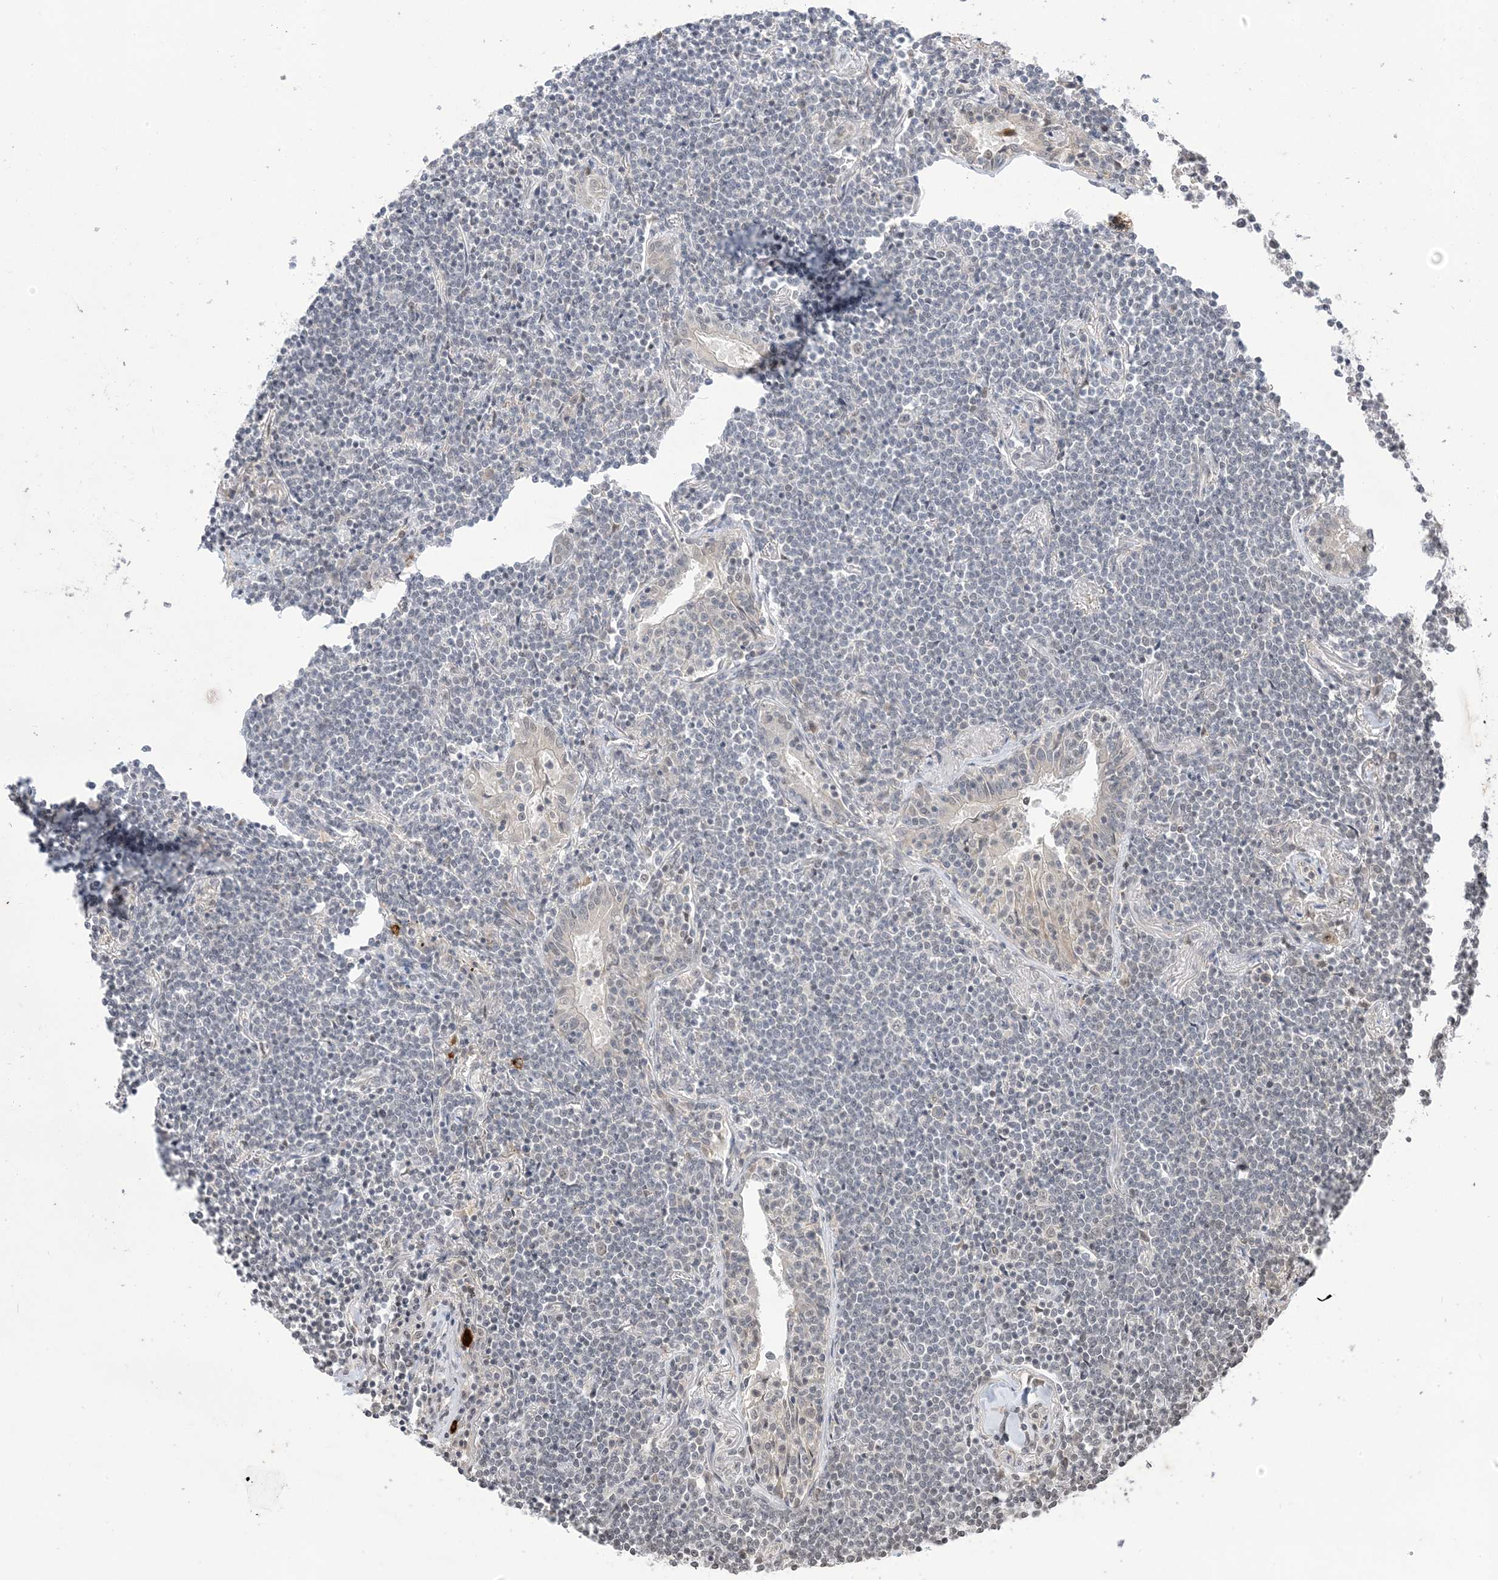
{"staining": {"intensity": "negative", "quantity": "none", "location": "none"}, "tissue": "lymphoma", "cell_type": "Tumor cells", "image_type": "cancer", "snomed": [{"axis": "morphology", "description": "Malignant lymphoma, non-Hodgkin's type, Low grade"}, {"axis": "topography", "description": "Lung"}], "caption": "Tumor cells show no significant staining in lymphoma.", "gene": "RANBP9", "patient": {"sex": "female", "age": 71}}